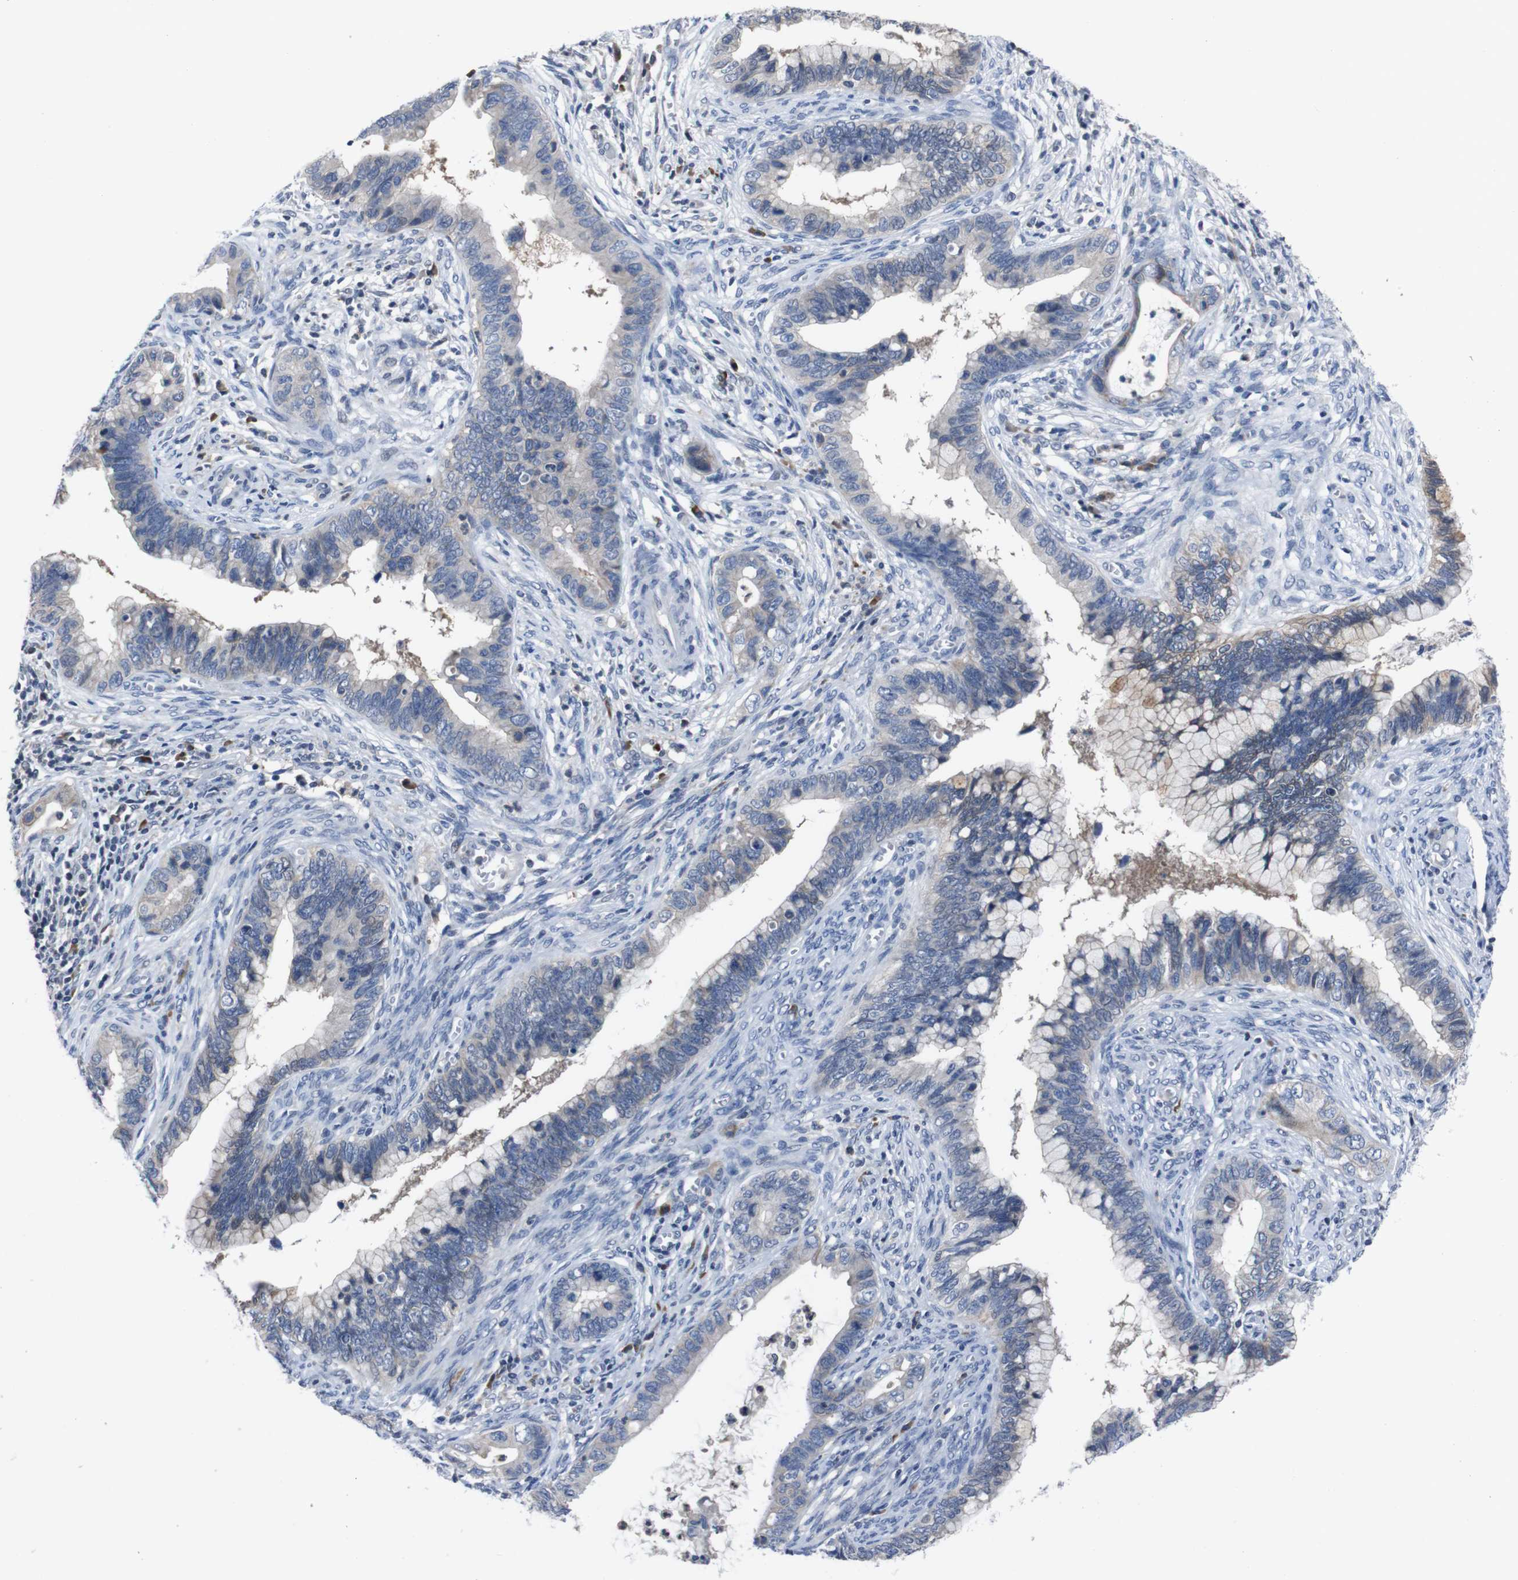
{"staining": {"intensity": "moderate", "quantity": "<25%", "location": "cytoplasmic/membranous"}, "tissue": "cervical cancer", "cell_type": "Tumor cells", "image_type": "cancer", "snomed": [{"axis": "morphology", "description": "Adenocarcinoma, NOS"}, {"axis": "topography", "description": "Cervix"}], "caption": "Immunohistochemistry (IHC) photomicrograph of human cervical cancer (adenocarcinoma) stained for a protein (brown), which reveals low levels of moderate cytoplasmic/membranous expression in about <25% of tumor cells.", "gene": "SEMA4B", "patient": {"sex": "female", "age": 44}}